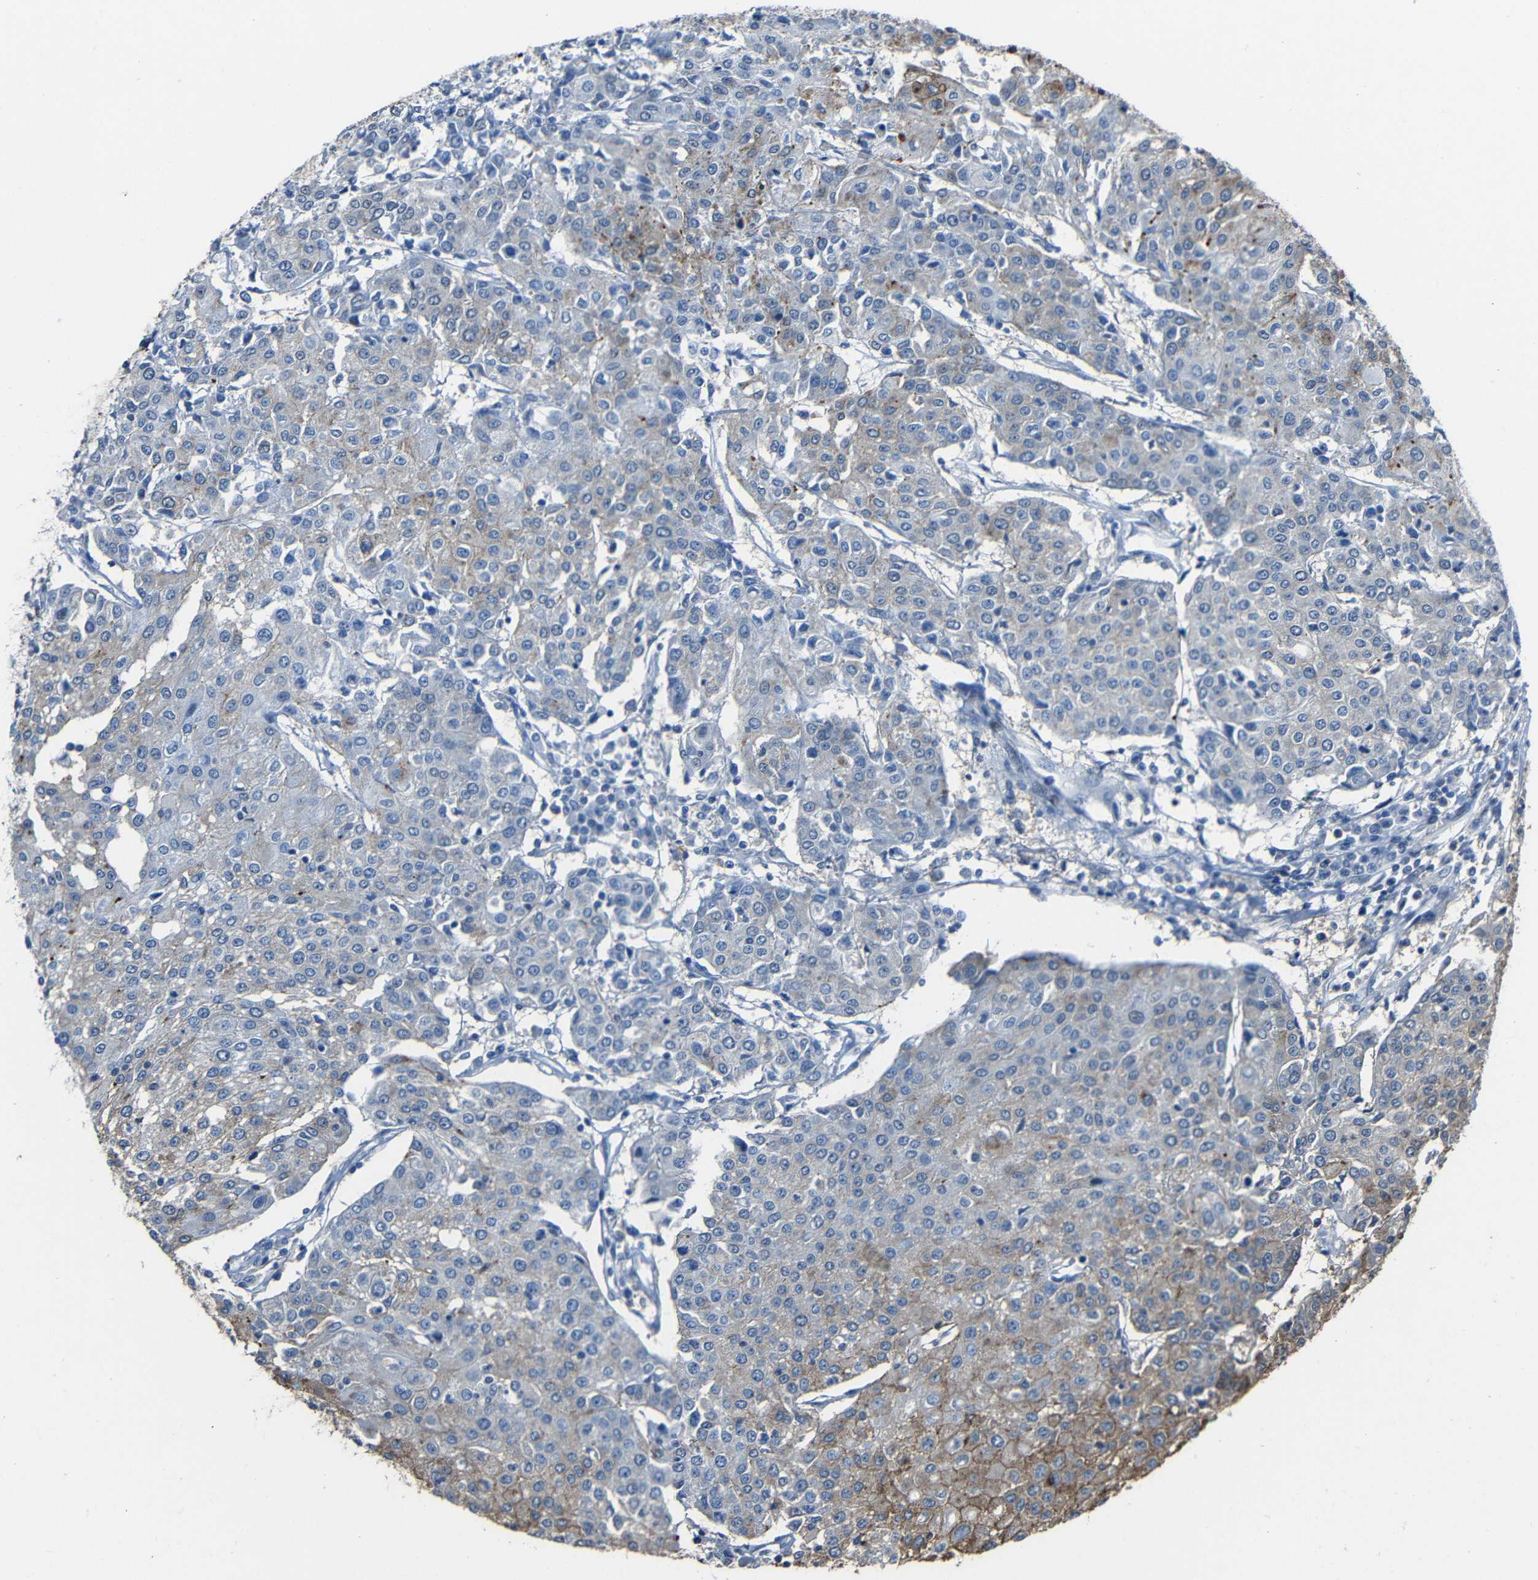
{"staining": {"intensity": "negative", "quantity": "none", "location": "none"}, "tissue": "urothelial cancer", "cell_type": "Tumor cells", "image_type": "cancer", "snomed": [{"axis": "morphology", "description": "Urothelial carcinoma, High grade"}, {"axis": "topography", "description": "Urinary bladder"}], "caption": "This histopathology image is of urothelial carcinoma (high-grade) stained with immunohistochemistry to label a protein in brown with the nuclei are counter-stained blue. There is no staining in tumor cells.", "gene": "DNAJC5", "patient": {"sex": "female", "age": 85}}